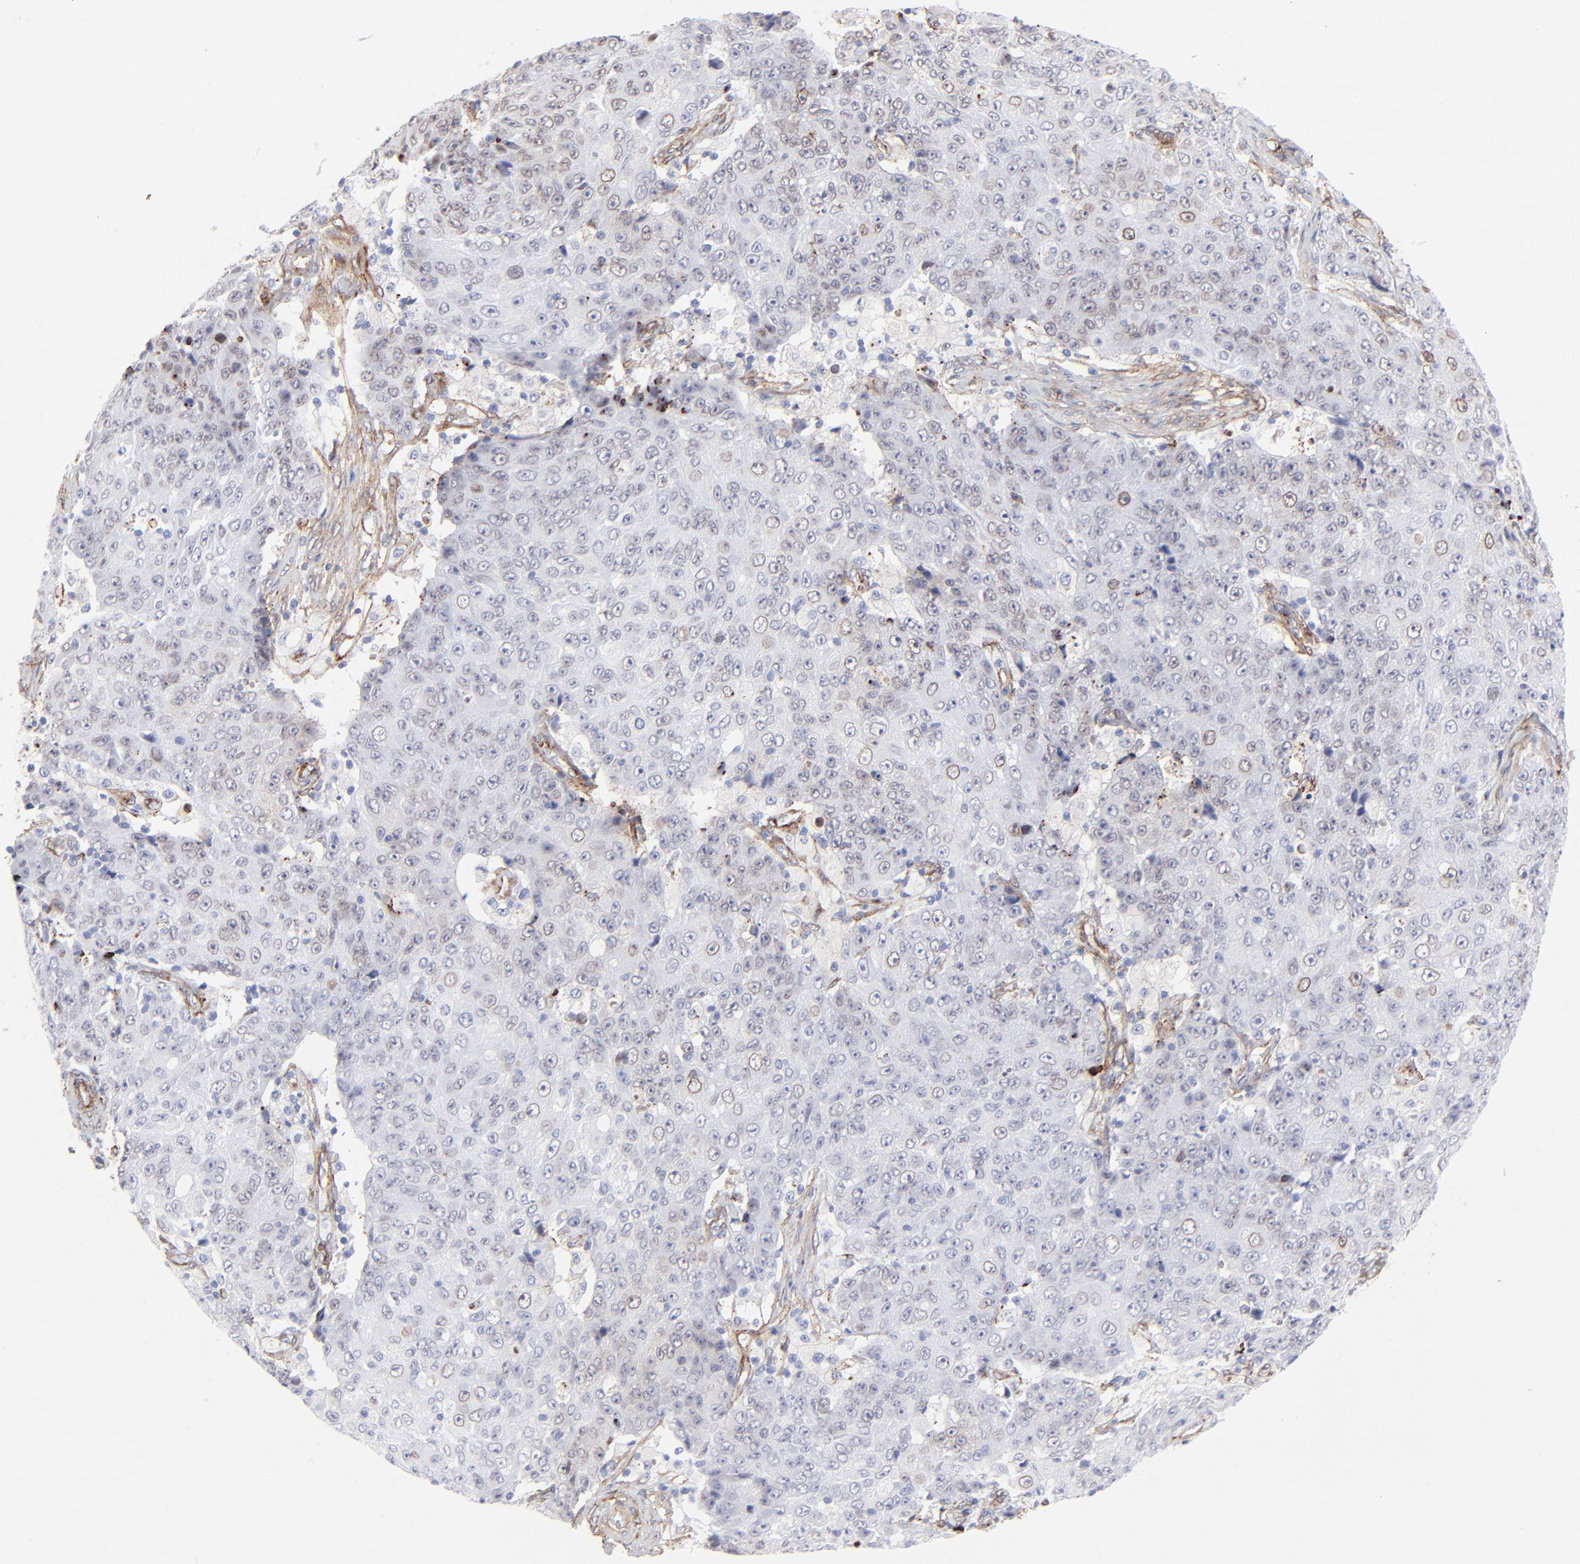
{"staining": {"intensity": "negative", "quantity": "none", "location": "none"}, "tissue": "ovarian cancer", "cell_type": "Tumor cells", "image_type": "cancer", "snomed": [{"axis": "morphology", "description": "Carcinoma, endometroid"}, {"axis": "topography", "description": "Ovary"}], "caption": "IHC of ovarian cancer demonstrates no staining in tumor cells. (DAB IHC with hematoxylin counter stain).", "gene": "PDGFRB", "patient": {"sex": "female", "age": 42}}